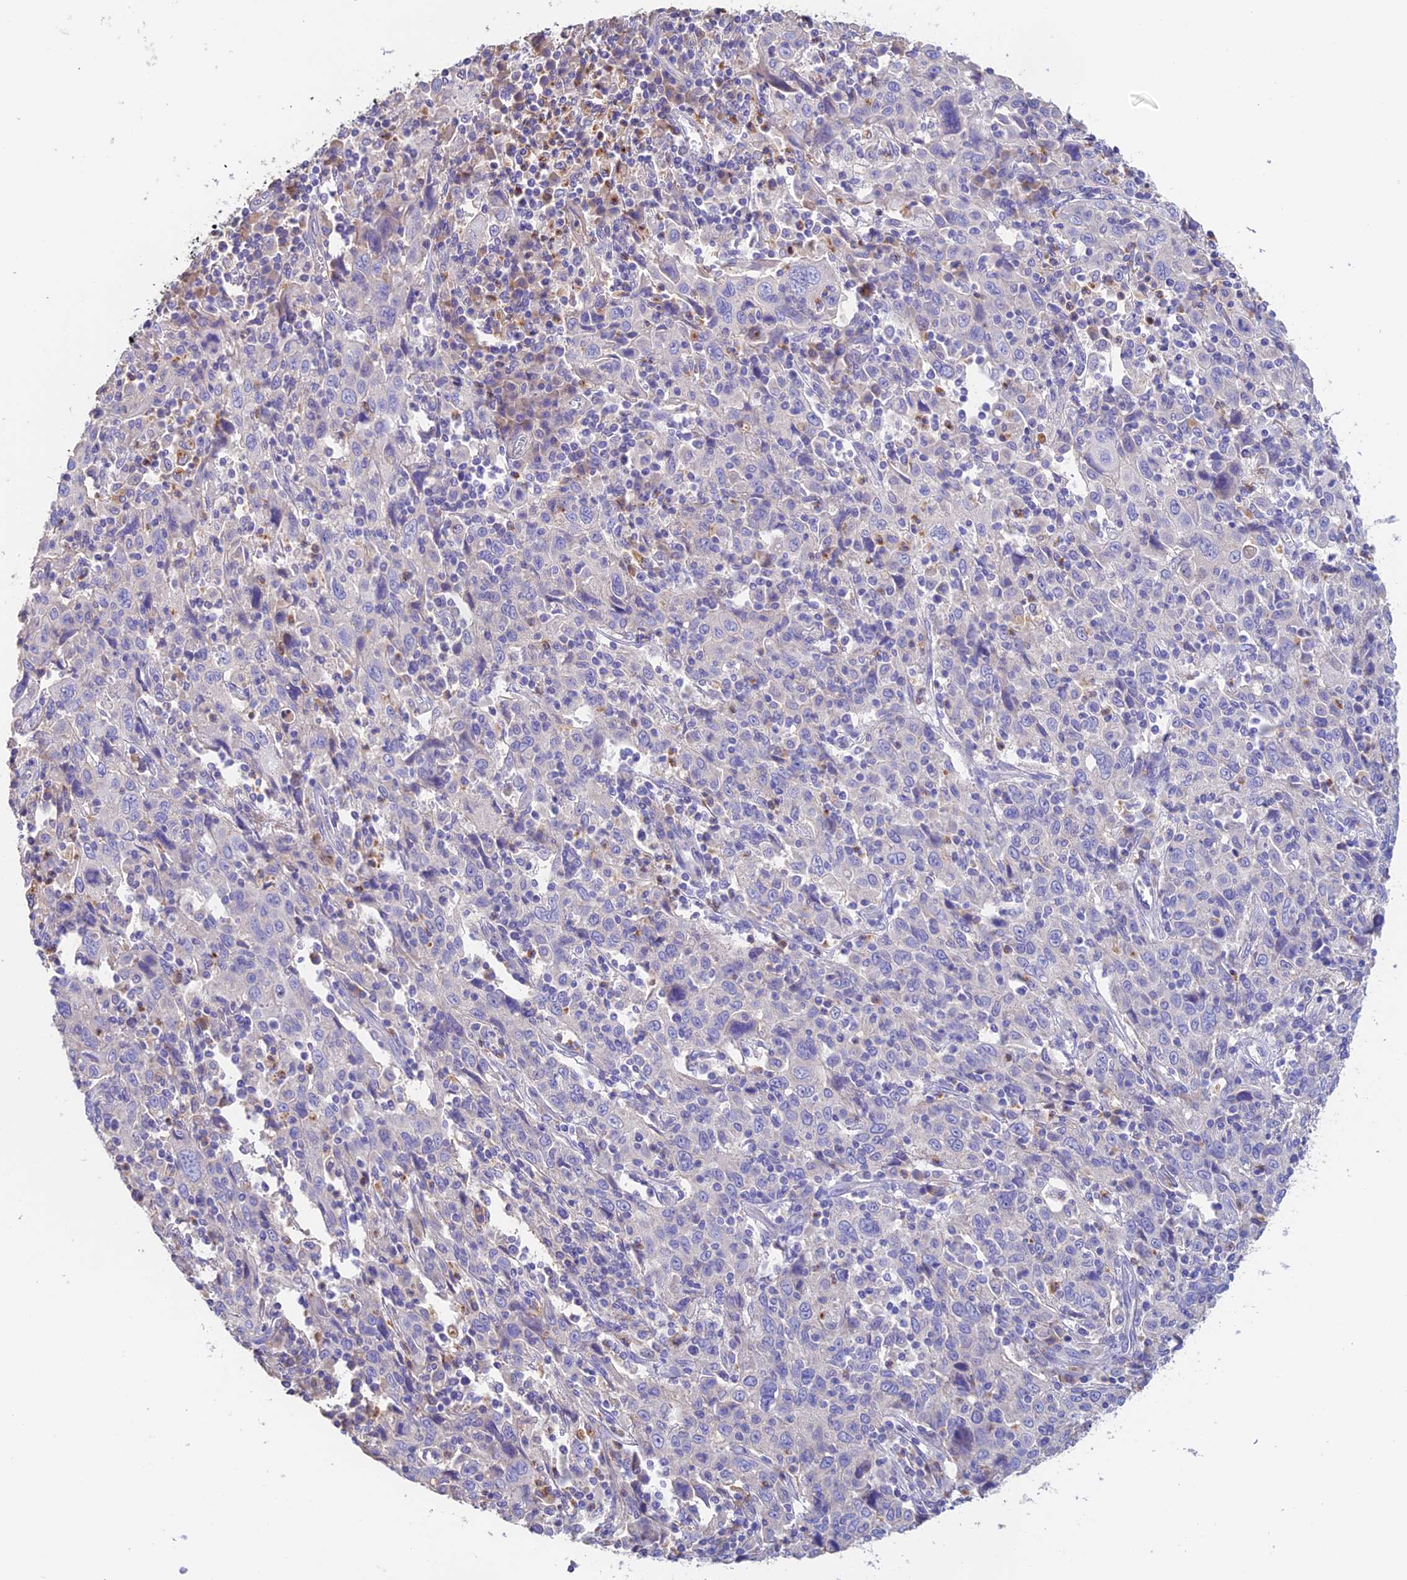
{"staining": {"intensity": "negative", "quantity": "none", "location": "none"}, "tissue": "cervical cancer", "cell_type": "Tumor cells", "image_type": "cancer", "snomed": [{"axis": "morphology", "description": "Squamous cell carcinoma, NOS"}, {"axis": "topography", "description": "Cervix"}], "caption": "This is an immunohistochemistry (IHC) image of human cervical cancer (squamous cell carcinoma). There is no staining in tumor cells.", "gene": "EMC3", "patient": {"sex": "female", "age": 46}}